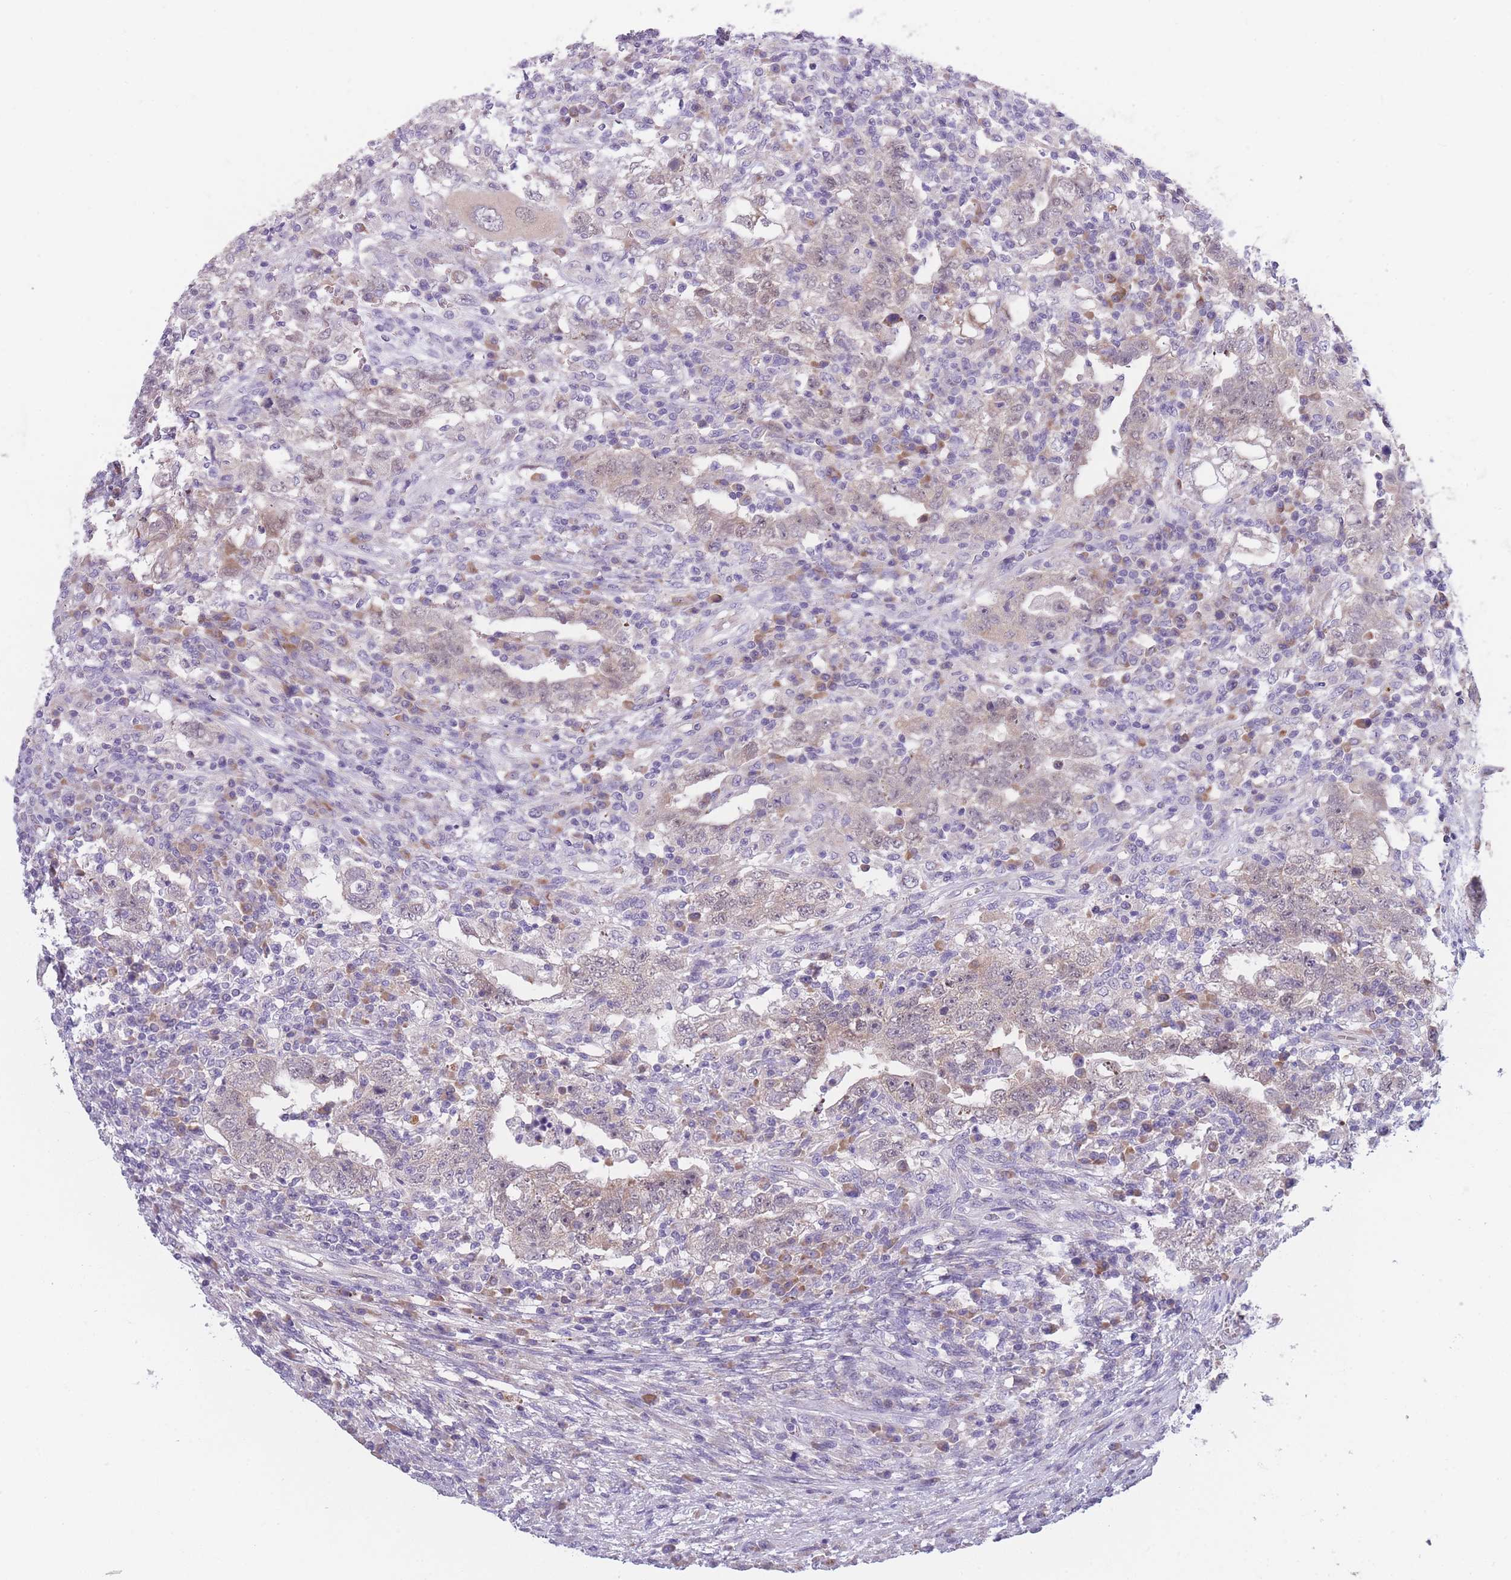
{"staining": {"intensity": "weak", "quantity": ">75%", "location": "cytoplasmic/membranous"}, "tissue": "testis cancer", "cell_type": "Tumor cells", "image_type": "cancer", "snomed": [{"axis": "morphology", "description": "Carcinoma, Embryonal, NOS"}, {"axis": "topography", "description": "Testis"}], "caption": "A brown stain highlights weak cytoplasmic/membranous staining of a protein in testis embryonal carcinoma tumor cells.", "gene": "NDUFAF6", "patient": {"sex": "male", "age": 26}}